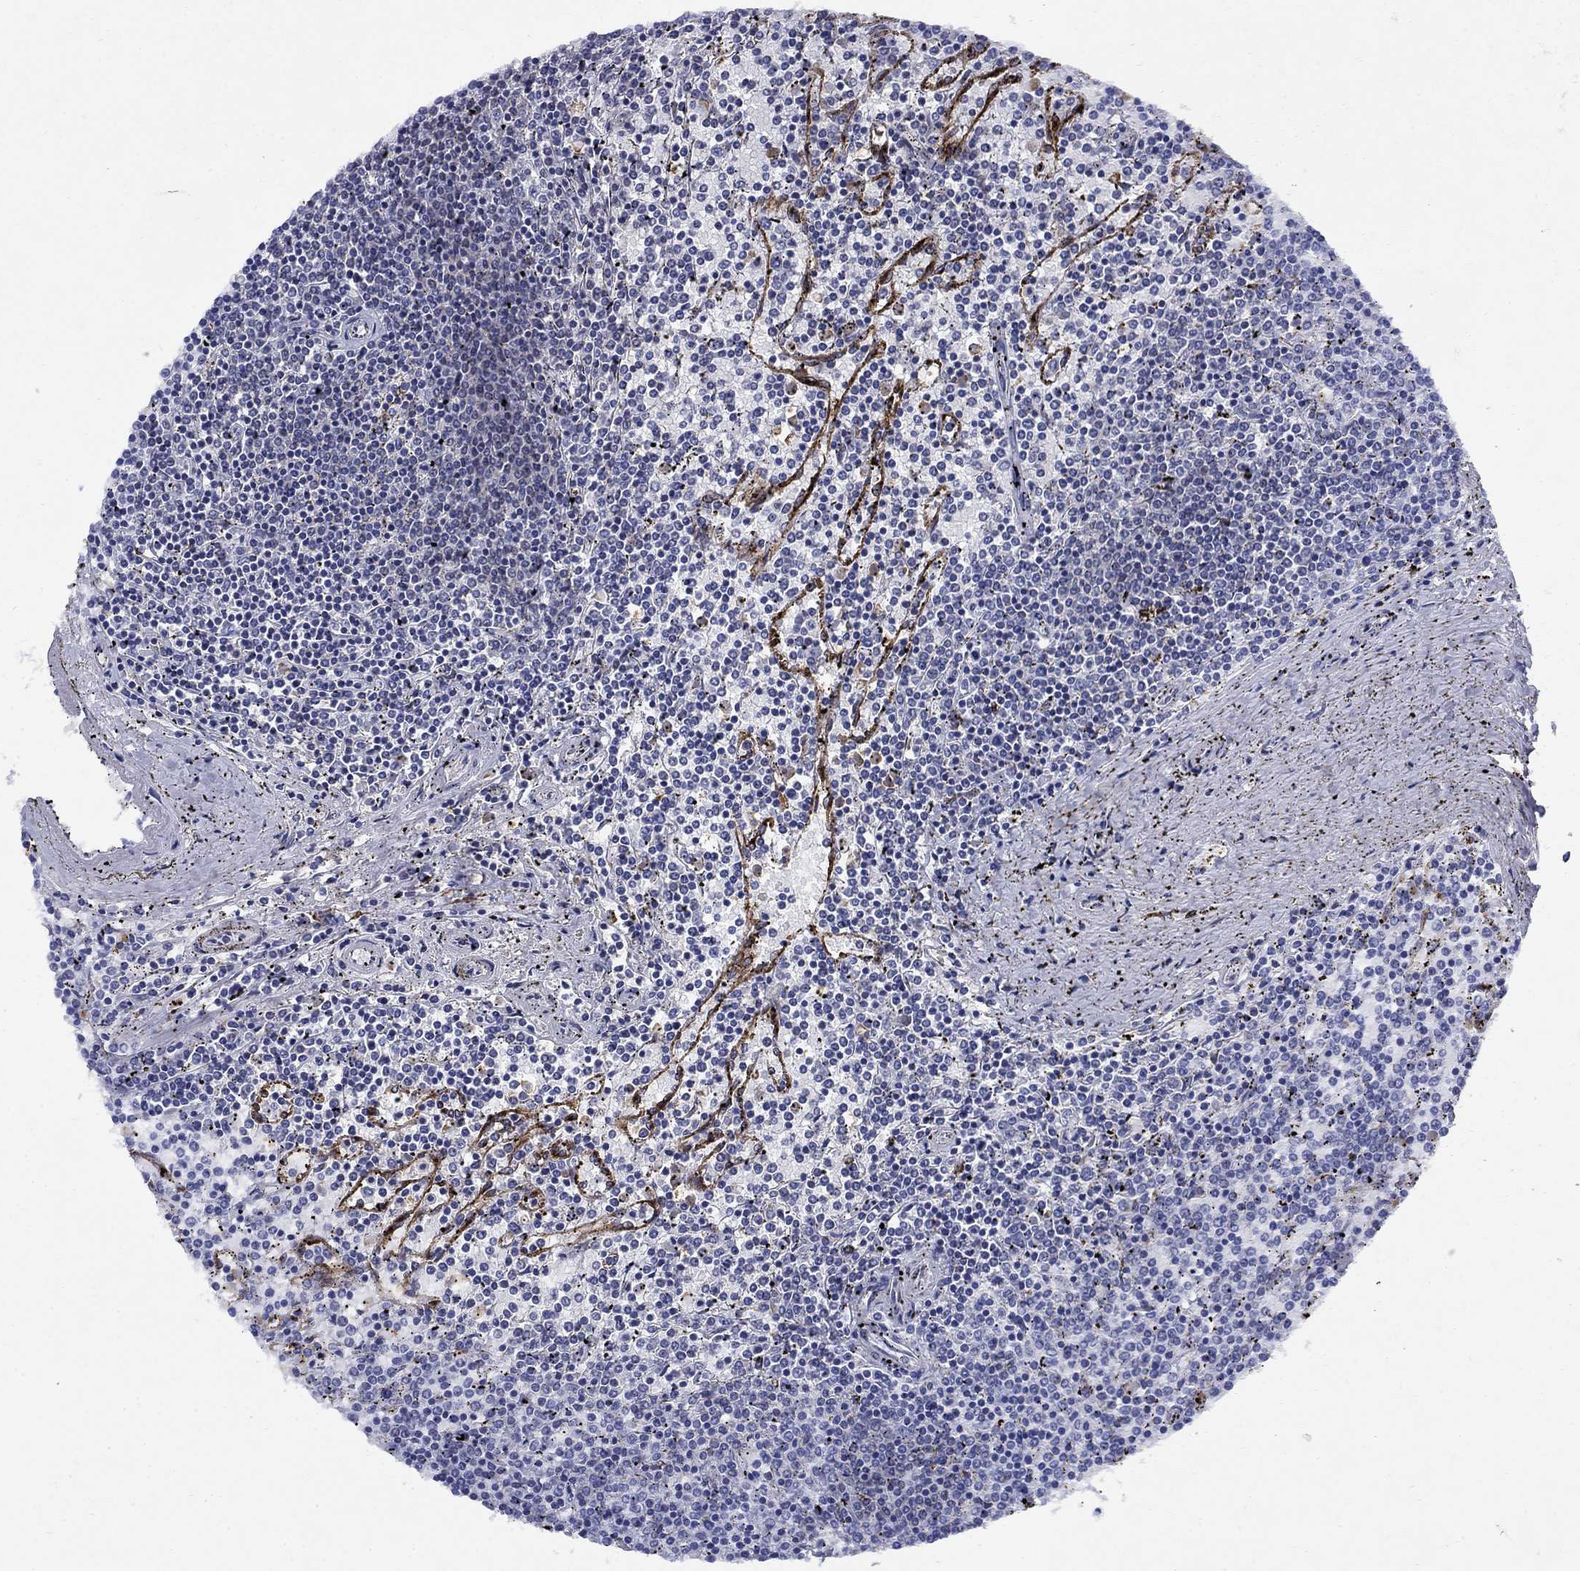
{"staining": {"intensity": "negative", "quantity": "none", "location": "none"}, "tissue": "lymphoma", "cell_type": "Tumor cells", "image_type": "cancer", "snomed": [{"axis": "morphology", "description": "Malignant lymphoma, non-Hodgkin's type, Low grade"}, {"axis": "topography", "description": "Spleen"}], "caption": "An immunohistochemistry micrograph of low-grade malignant lymphoma, non-Hodgkin's type is shown. There is no staining in tumor cells of low-grade malignant lymphoma, non-Hodgkin's type. The staining was performed using DAB (3,3'-diaminobenzidine) to visualize the protein expression in brown, while the nuclei were stained in blue with hematoxylin (Magnification: 20x).", "gene": "STAB2", "patient": {"sex": "female", "age": 77}}